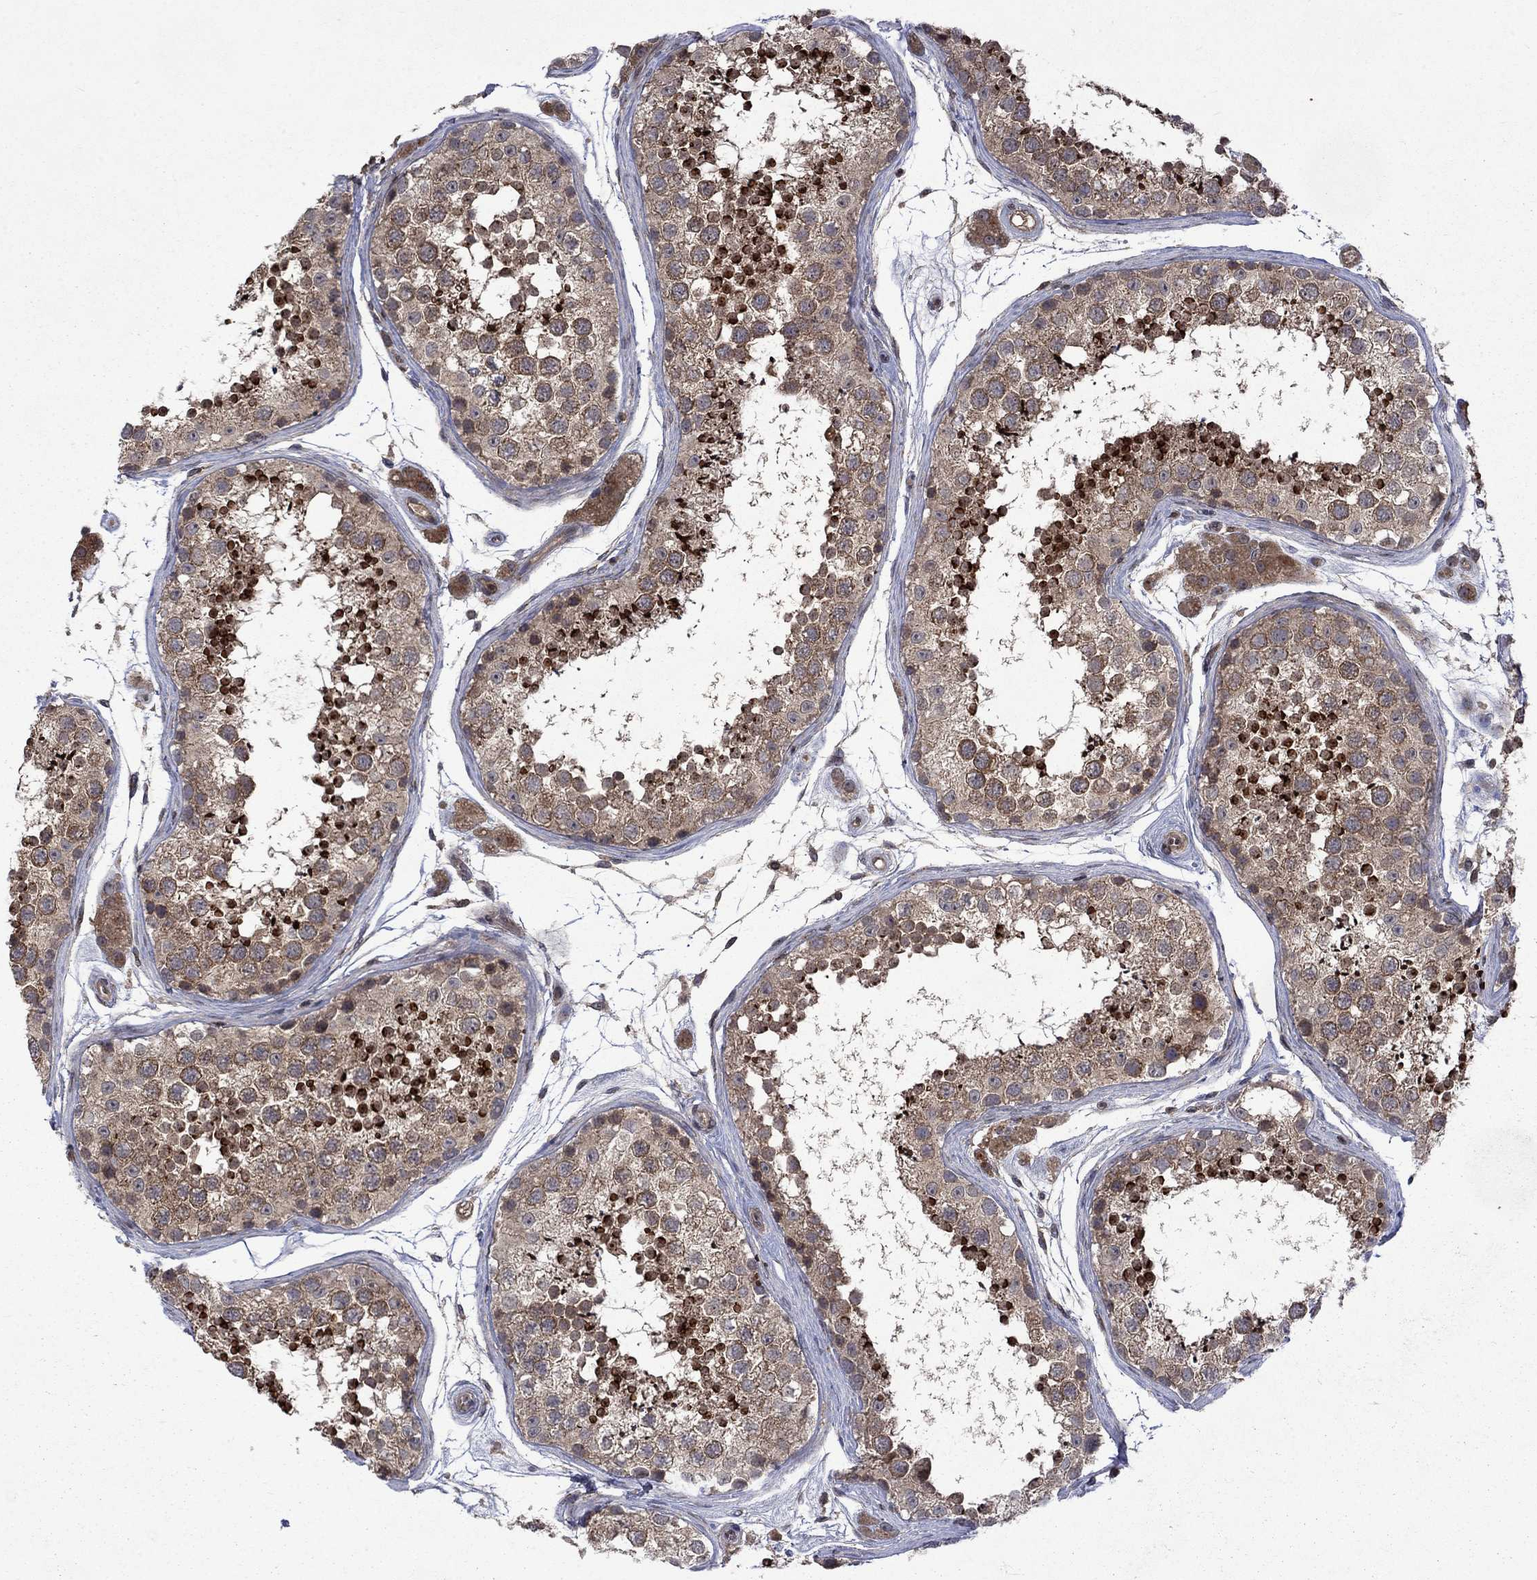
{"staining": {"intensity": "strong", "quantity": "<25%", "location": "cytoplasmic/membranous"}, "tissue": "testis", "cell_type": "Cells in seminiferous ducts", "image_type": "normal", "snomed": [{"axis": "morphology", "description": "Normal tissue, NOS"}, {"axis": "topography", "description": "Testis"}], "caption": "Immunohistochemical staining of unremarkable testis exhibits medium levels of strong cytoplasmic/membranous expression in about <25% of cells in seminiferous ducts.", "gene": "TMEM33", "patient": {"sex": "male", "age": 41}}